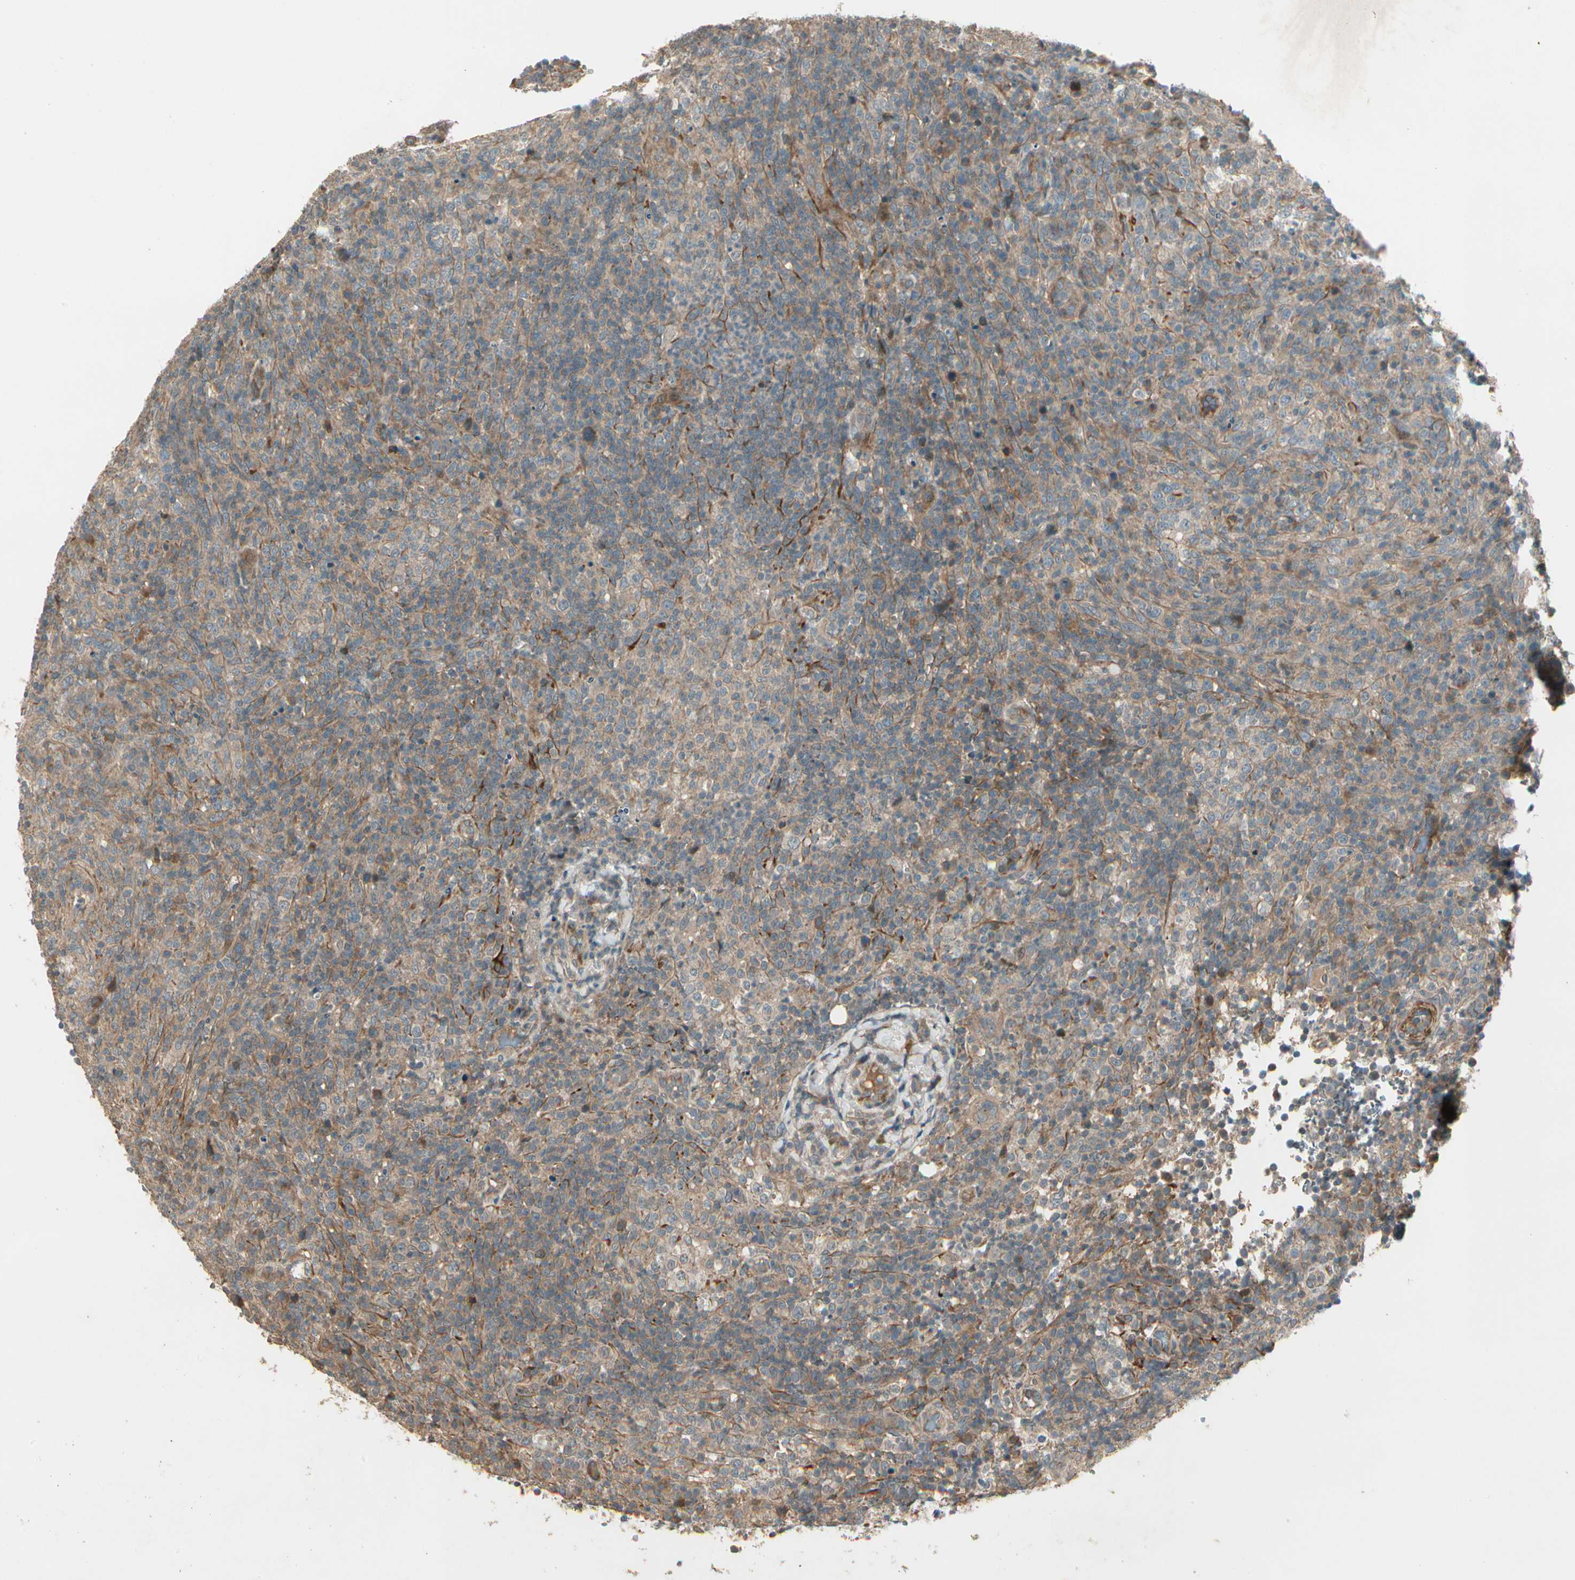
{"staining": {"intensity": "weak", "quantity": ">75%", "location": "cytoplasmic/membranous"}, "tissue": "lymphoma", "cell_type": "Tumor cells", "image_type": "cancer", "snomed": [{"axis": "morphology", "description": "Malignant lymphoma, non-Hodgkin's type, High grade"}, {"axis": "topography", "description": "Lymph node"}], "caption": "A low amount of weak cytoplasmic/membranous positivity is seen in about >75% of tumor cells in lymphoma tissue.", "gene": "ACVR1", "patient": {"sex": "female", "age": 76}}